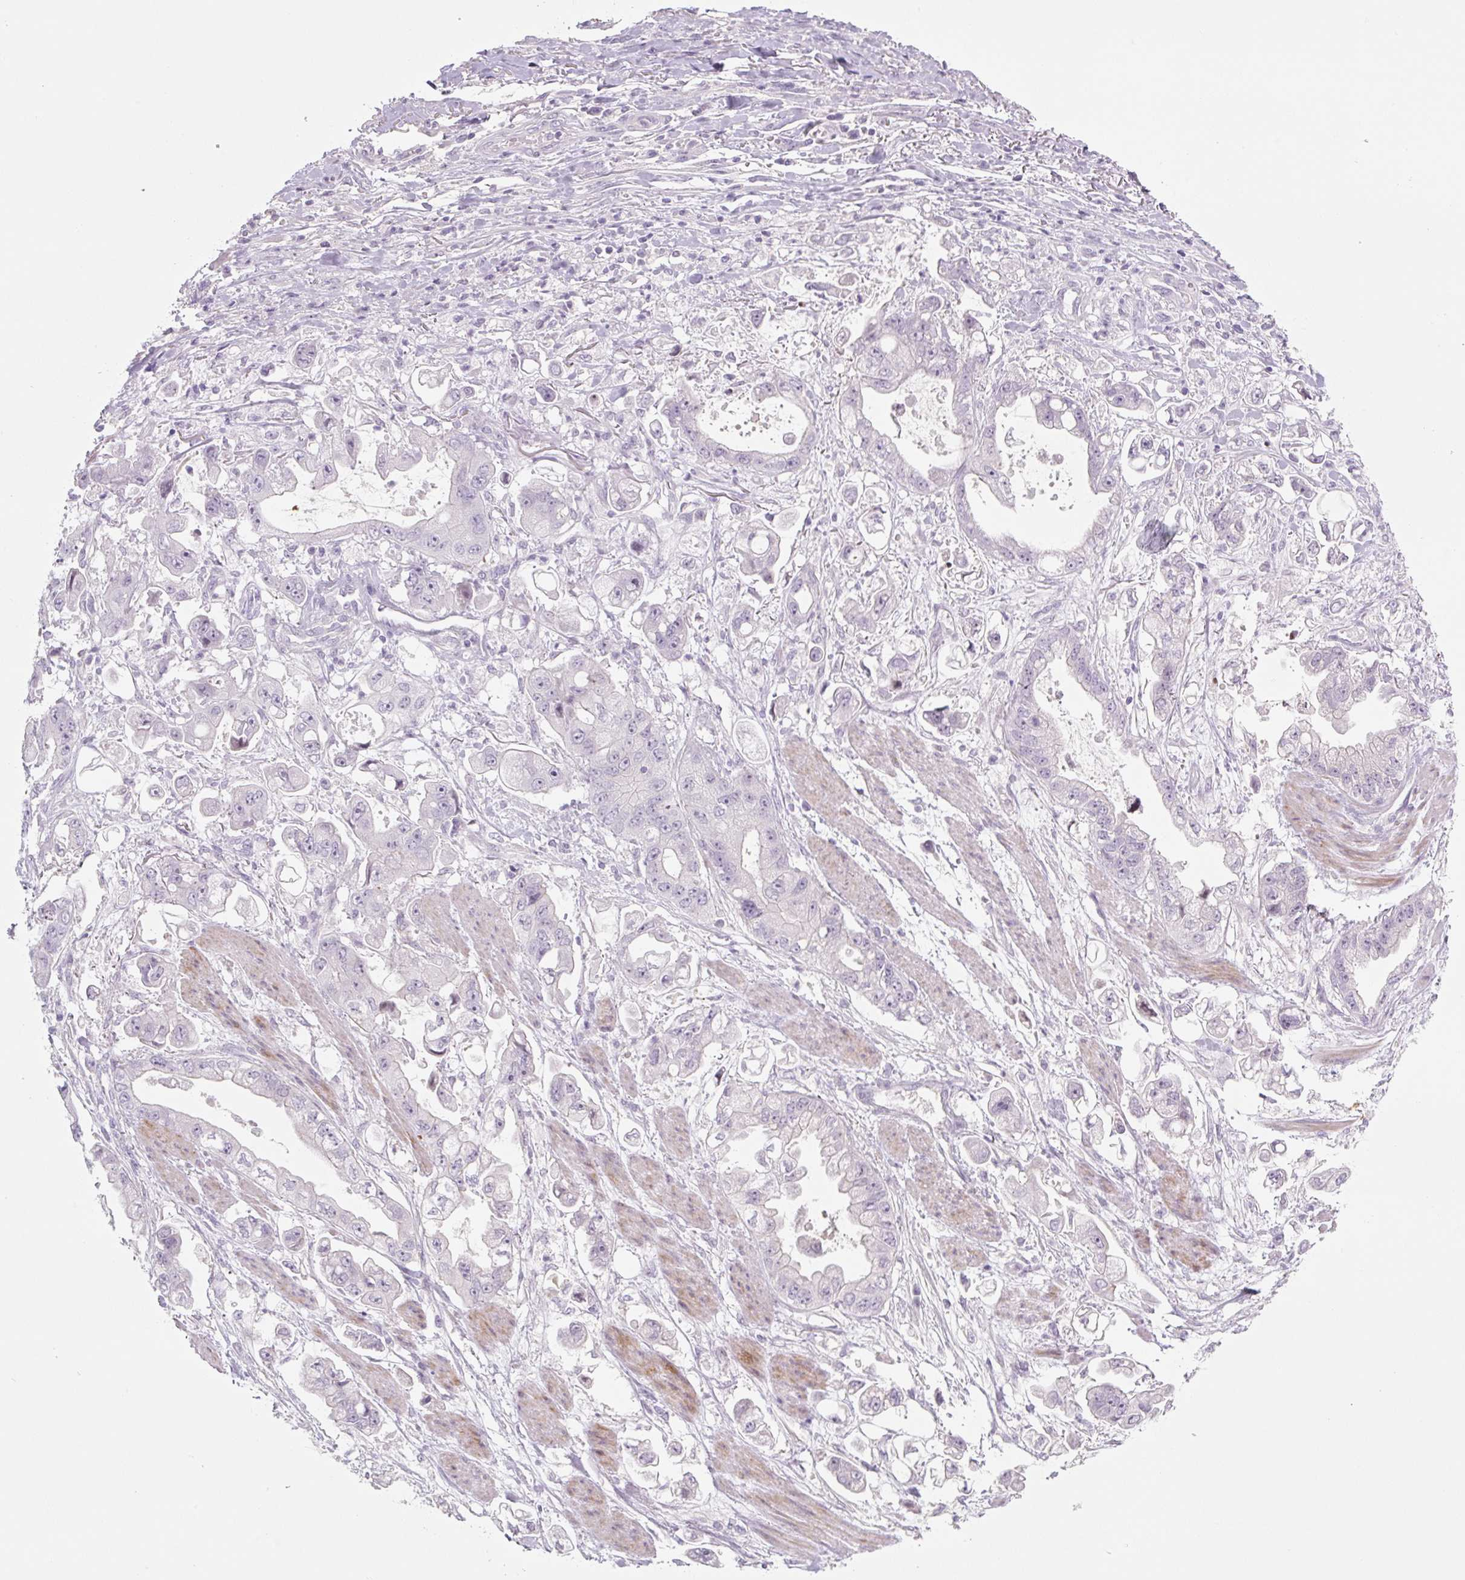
{"staining": {"intensity": "negative", "quantity": "none", "location": "none"}, "tissue": "stomach cancer", "cell_type": "Tumor cells", "image_type": "cancer", "snomed": [{"axis": "morphology", "description": "Adenocarcinoma, NOS"}, {"axis": "topography", "description": "Stomach"}], "caption": "An IHC photomicrograph of stomach adenocarcinoma is shown. There is no staining in tumor cells of stomach adenocarcinoma.", "gene": "PRM1", "patient": {"sex": "male", "age": 62}}